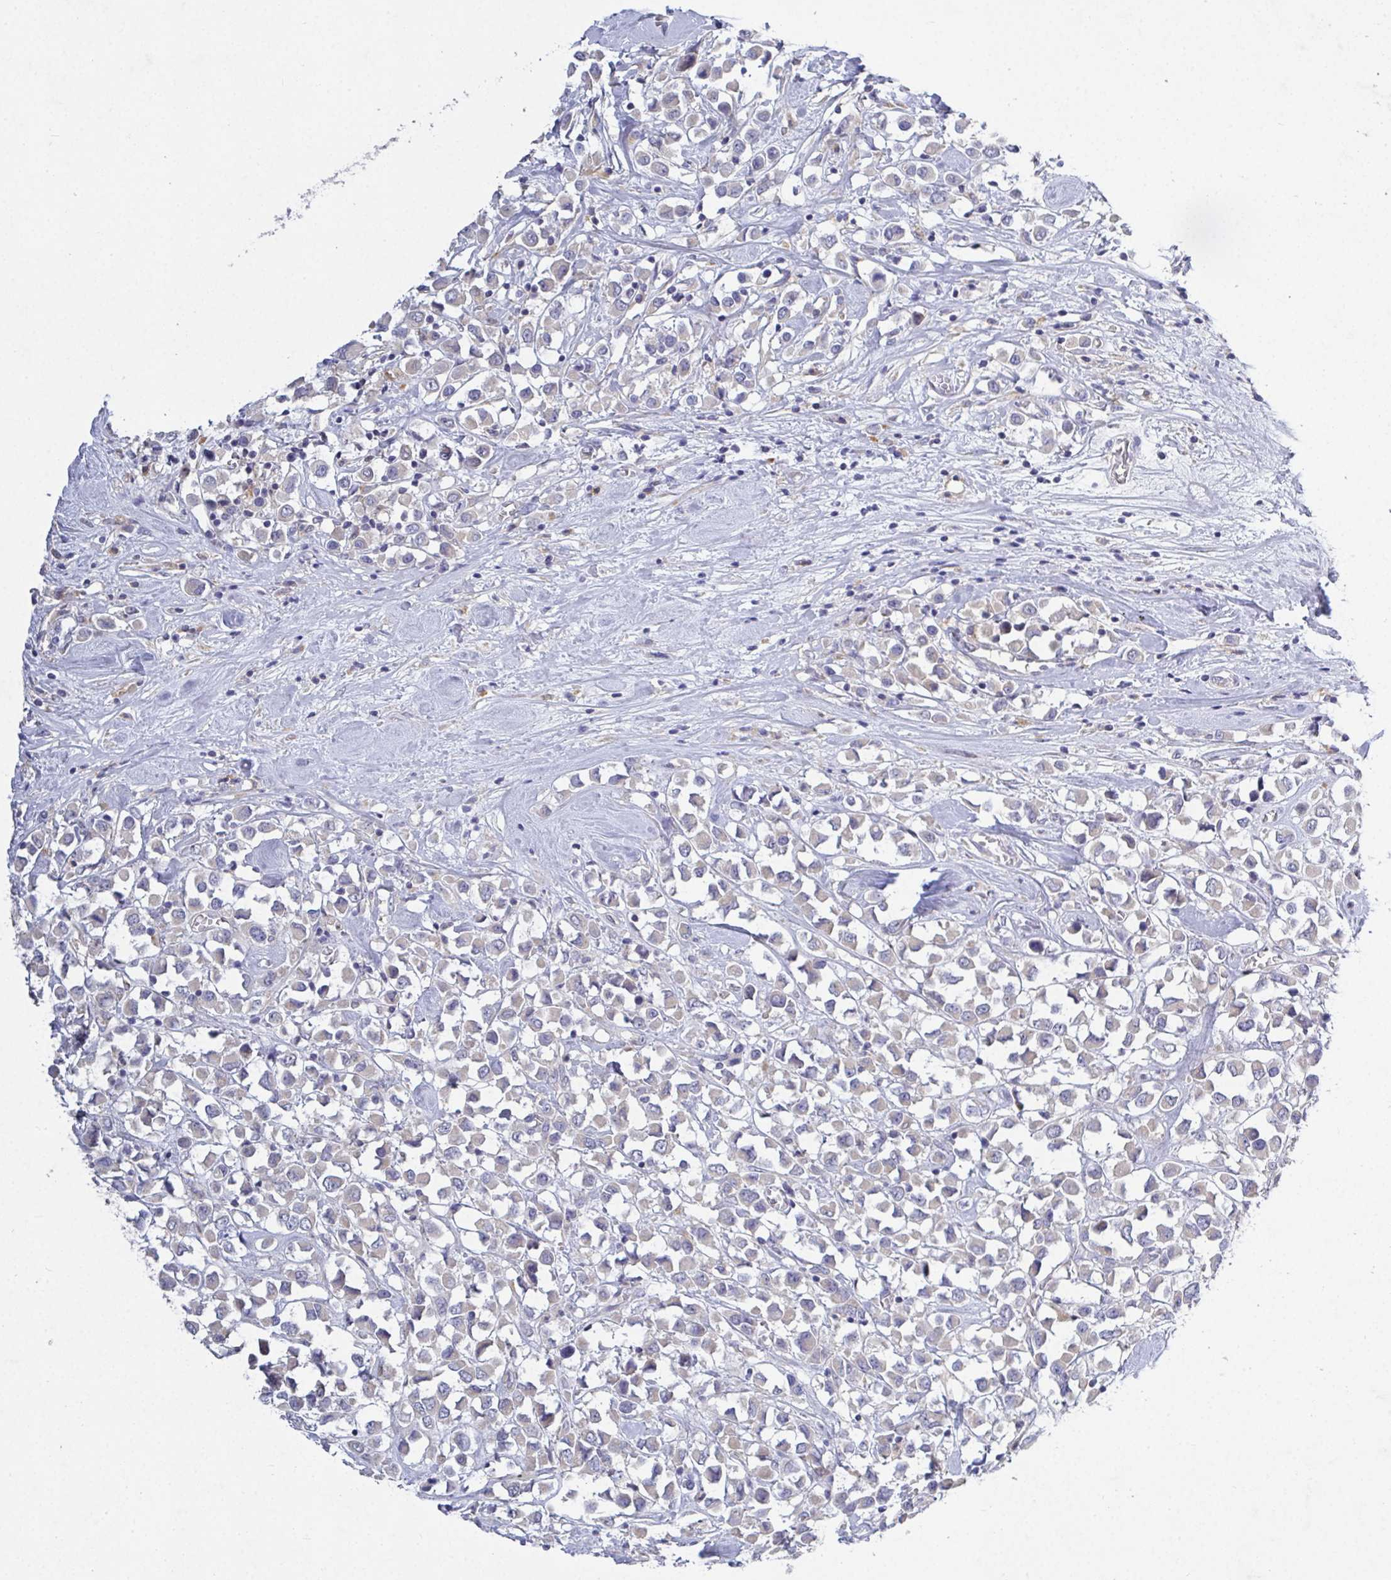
{"staining": {"intensity": "negative", "quantity": "none", "location": "none"}, "tissue": "breast cancer", "cell_type": "Tumor cells", "image_type": "cancer", "snomed": [{"axis": "morphology", "description": "Duct carcinoma"}, {"axis": "topography", "description": "Breast"}], "caption": "This is an IHC histopathology image of breast invasive ductal carcinoma. There is no positivity in tumor cells.", "gene": "GALNT13", "patient": {"sex": "female", "age": 61}}